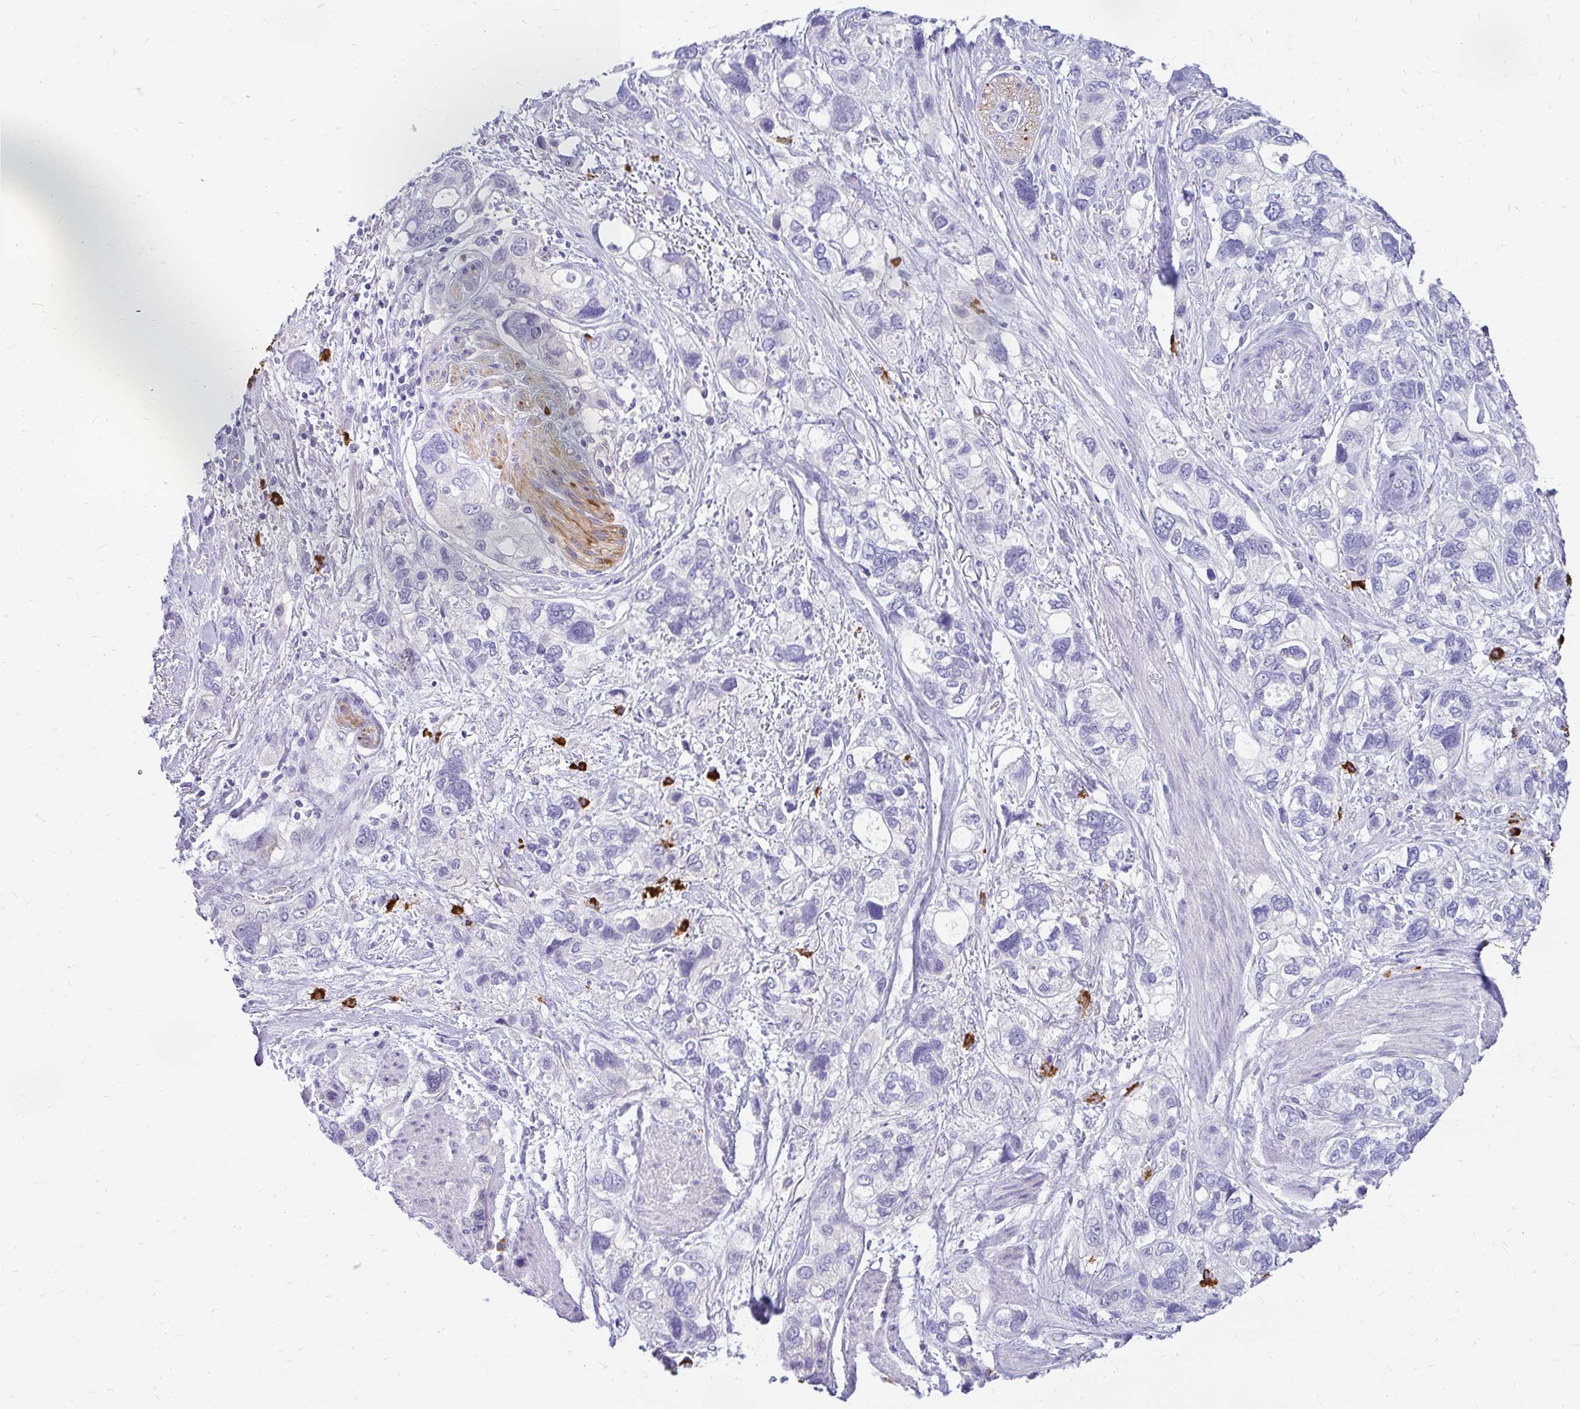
{"staining": {"intensity": "negative", "quantity": "none", "location": "none"}, "tissue": "stomach cancer", "cell_type": "Tumor cells", "image_type": "cancer", "snomed": [{"axis": "morphology", "description": "Adenocarcinoma, NOS"}, {"axis": "topography", "description": "Stomach, upper"}], "caption": "IHC micrograph of stomach adenocarcinoma stained for a protein (brown), which displays no positivity in tumor cells.", "gene": "MAP1LC3A", "patient": {"sex": "female", "age": 81}}